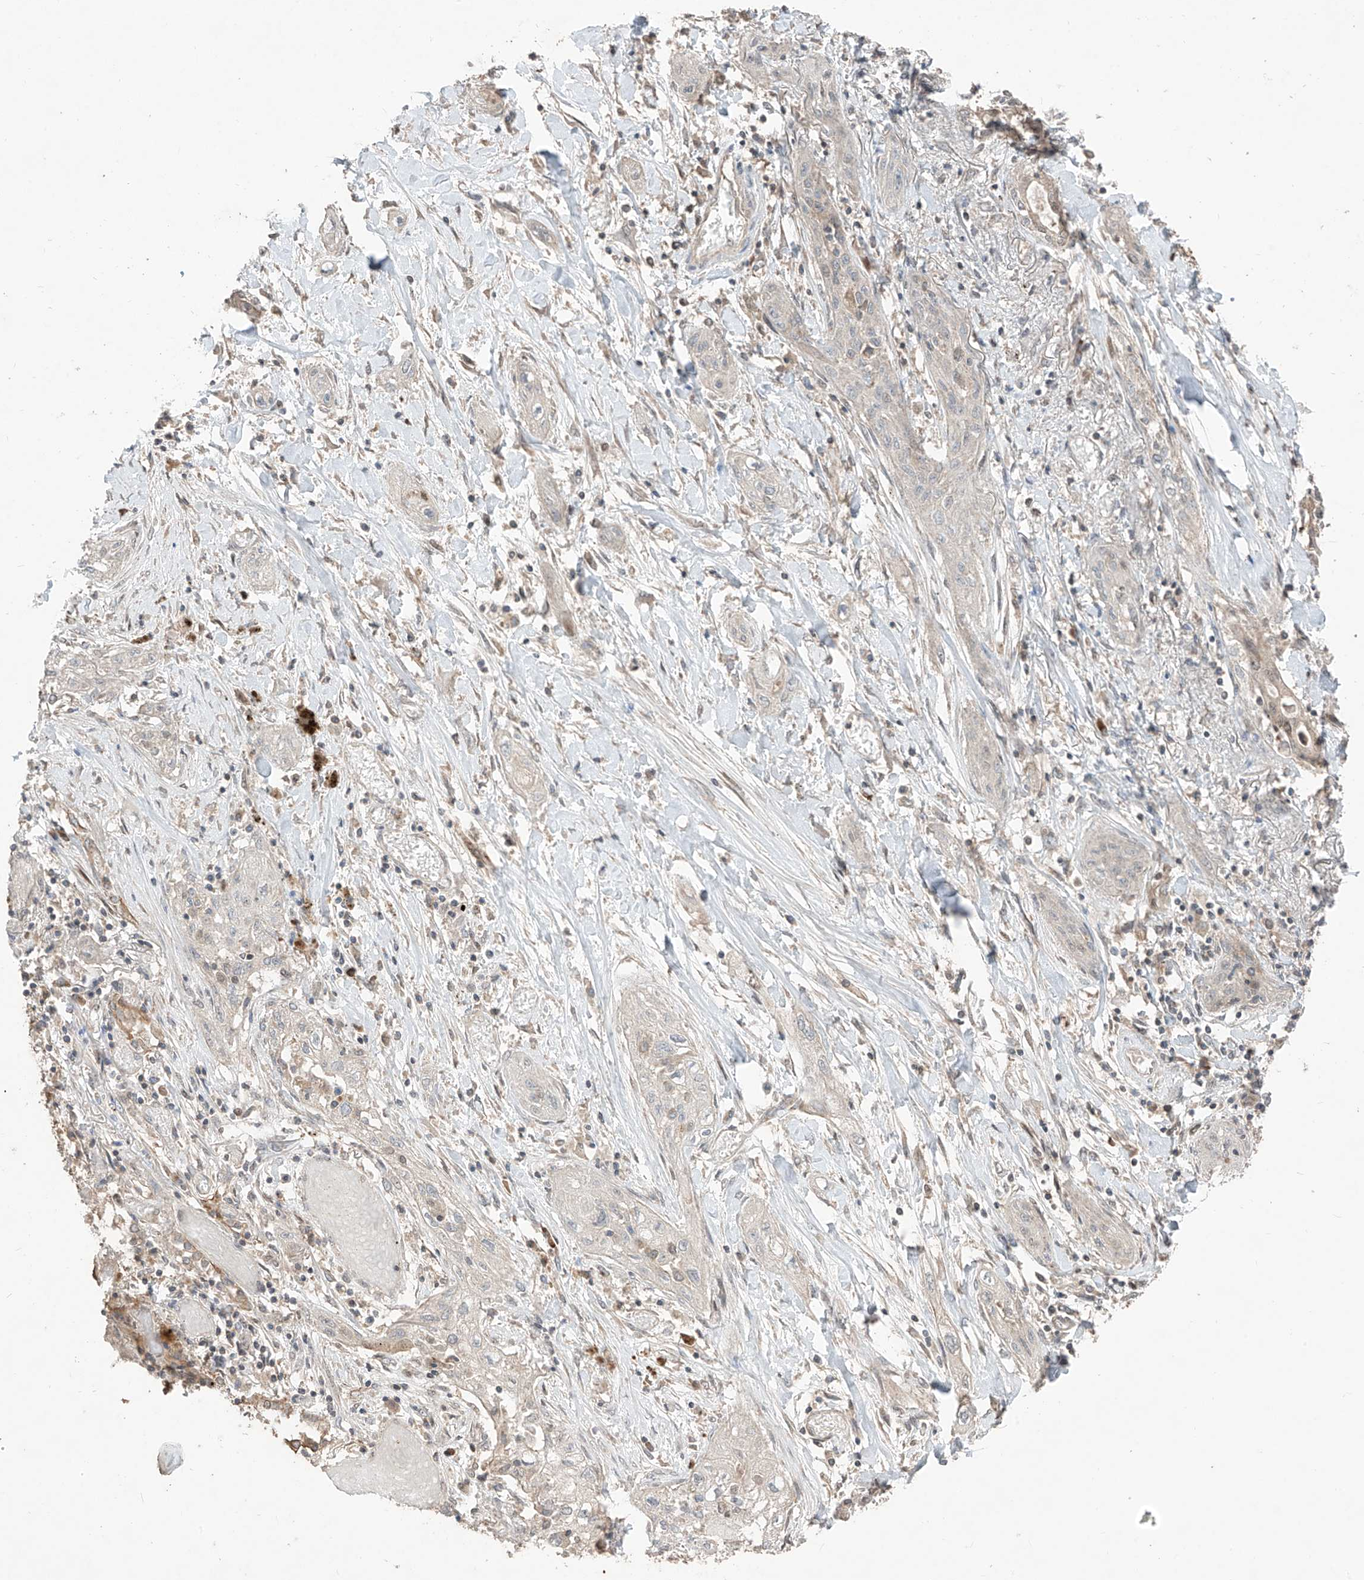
{"staining": {"intensity": "negative", "quantity": "none", "location": "none"}, "tissue": "lung cancer", "cell_type": "Tumor cells", "image_type": "cancer", "snomed": [{"axis": "morphology", "description": "Squamous cell carcinoma, NOS"}, {"axis": "topography", "description": "Lung"}], "caption": "Tumor cells show no significant positivity in lung squamous cell carcinoma.", "gene": "COLGALT2", "patient": {"sex": "female", "age": 47}}